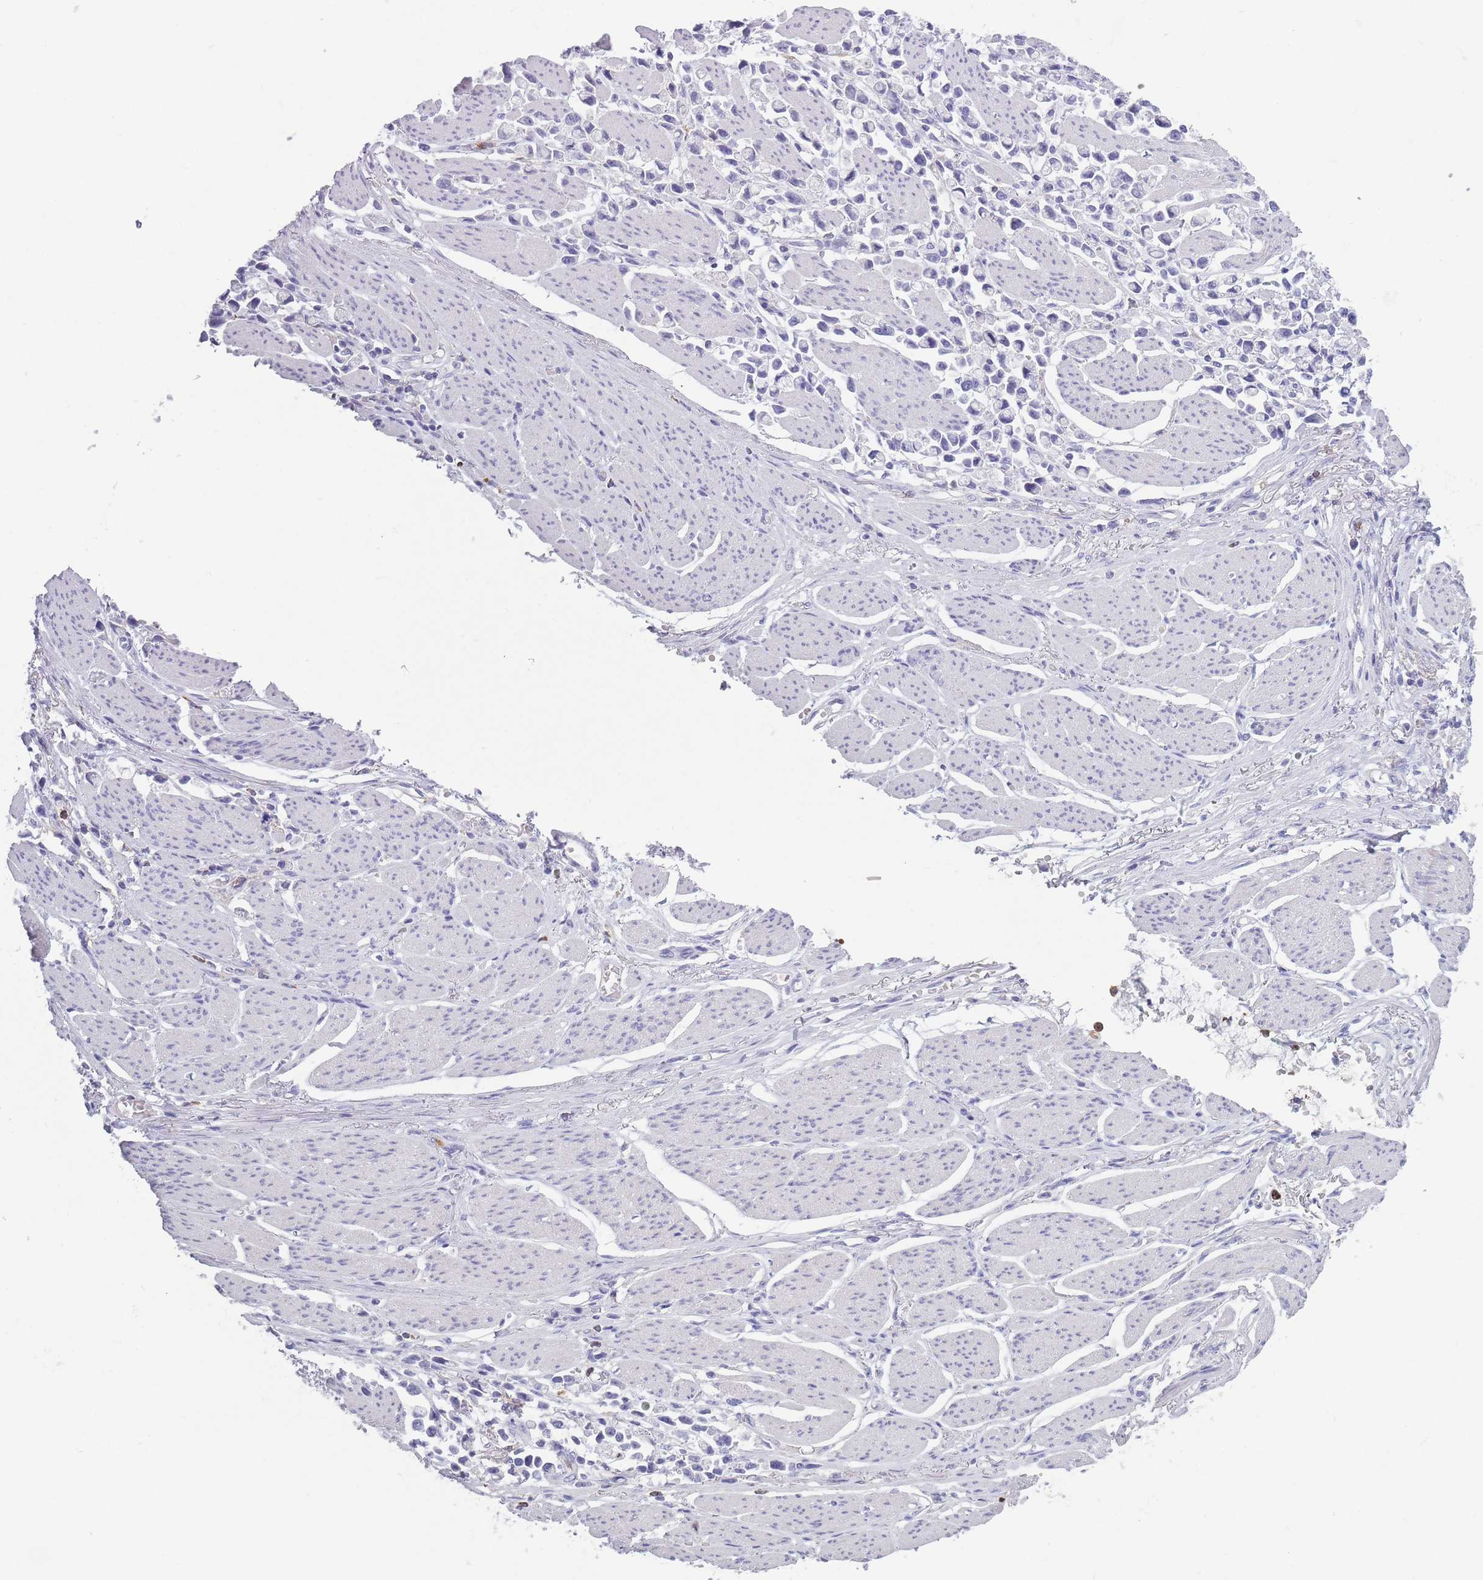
{"staining": {"intensity": "negative", "quantity": "none", "location": "none"}, "tissue": "stomach cancer", "cell_type": "Tumor cells", "image_type": "cancer", "snomed": [{"axis": "morphology", "description": "Adenocarcinoma, NOS"}, {"axis": "topography", "description": "Stomach"}], "caption": "Photomicrograph shows no protein expression in tumor cells of stomach adenocarcinoma tissue.", "gene": "CR1L", "patient": {"sex": "female", "age": 81}}